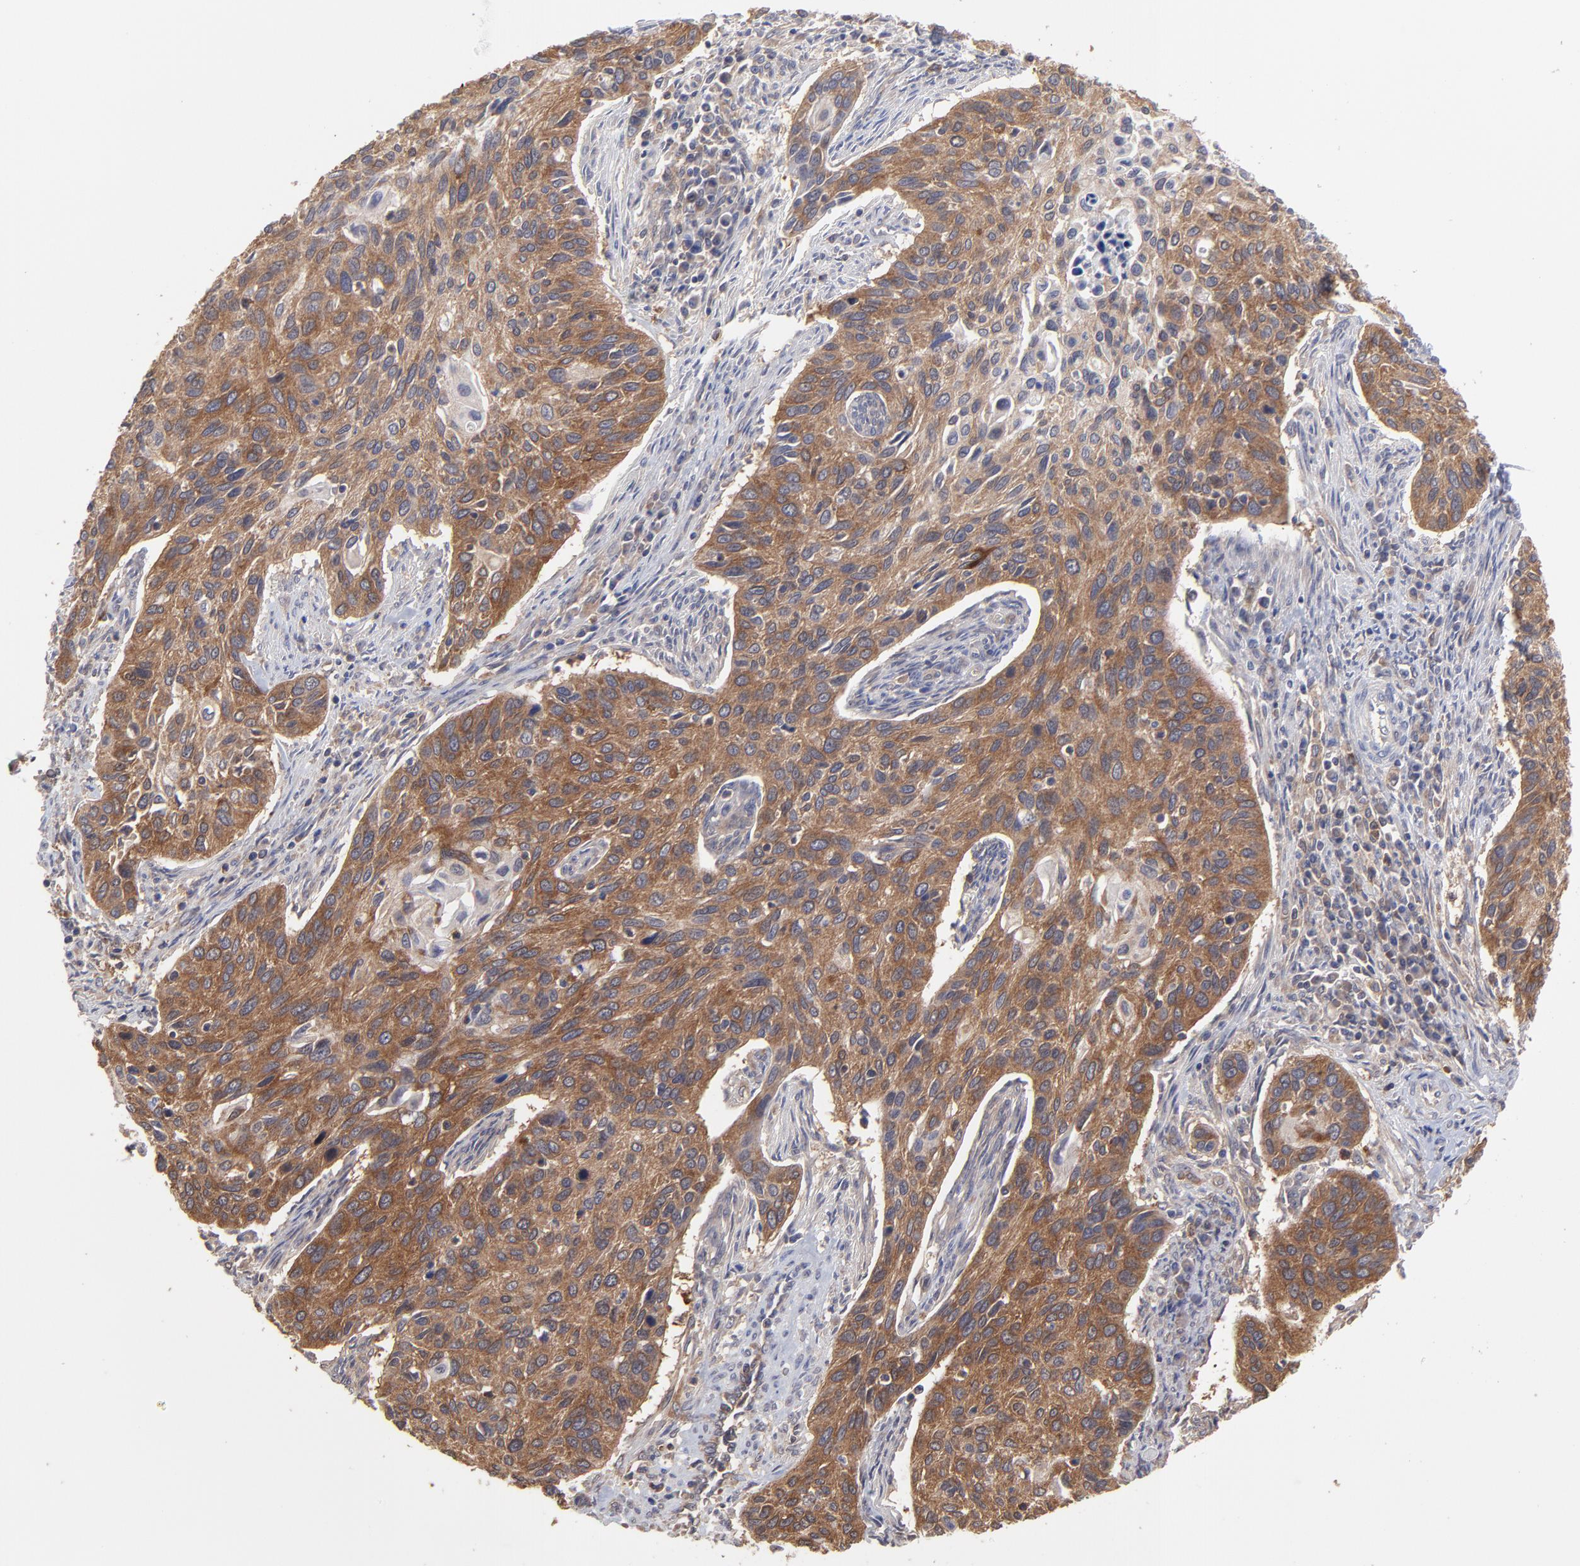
{"staining": {"intensity": "moderate", "quantity": ">75%", "location": "cytoplasmic/membranous"}, "tissue": "cervical cancer", "cell_type": "Tumor cells", "image_type": "cancer", "snomed": [{"axis": "morphology", "description": "Squamous cell carcinoma, NOS"}, {"axis": "topography", "description": "Cervix"}], "caption": "Tumor cells exhibit moderate cytoplasmic/membranous expression in approximately >75% of cells in cervical cancer. (IHC, brightfield microscopy, high magnification).", "gene": "GART", "patient": {"sex": "female", "age": 57}}